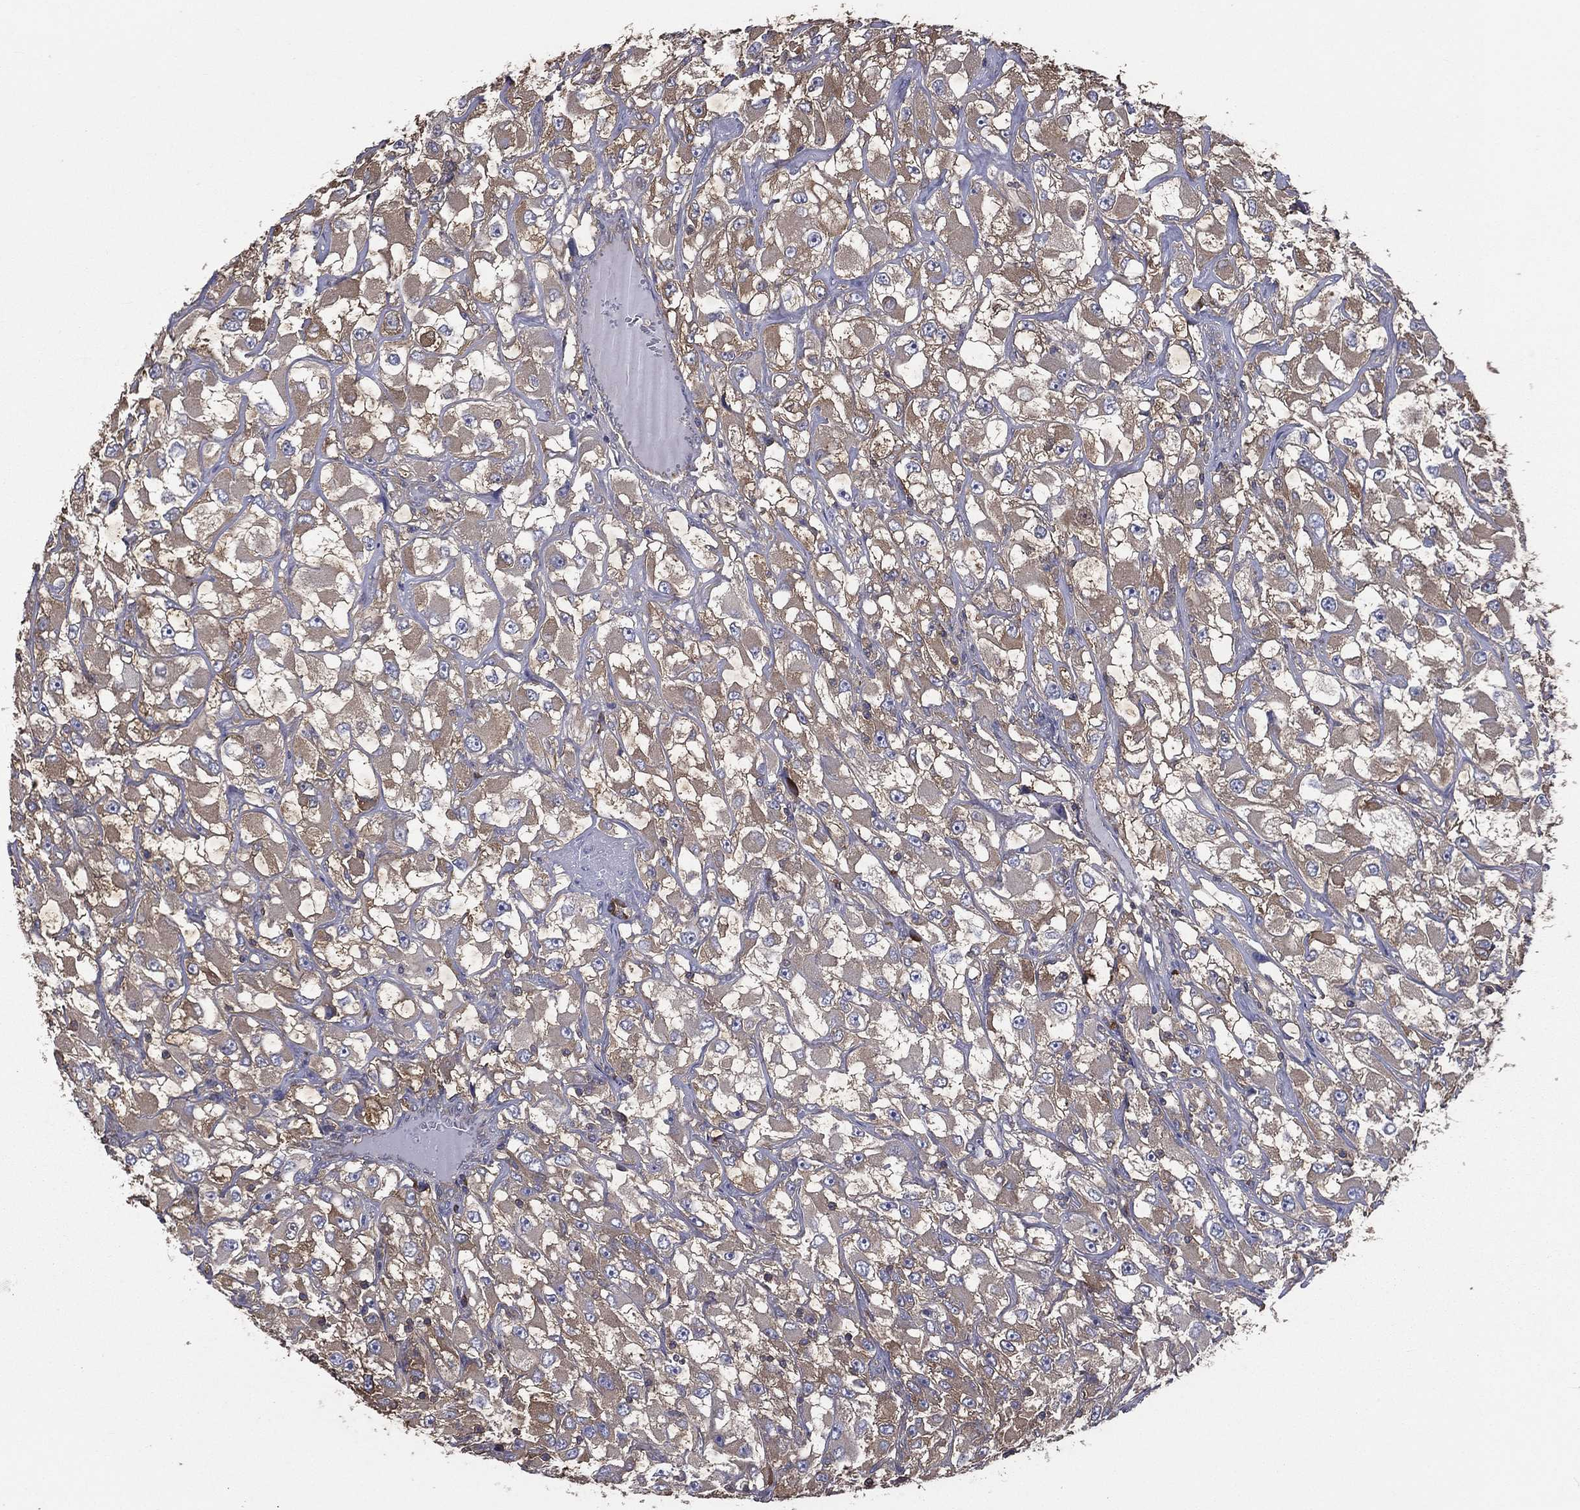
{"staining": {"intensity": "weak", "quantity": ">75%", "location": "cytoplasmic/membranous"}, "tissue": "renal cancer", "cell_type": "Tumor cells", "image_type": "cancer", "snomed": [{"axis": "morphology", "description": "Adenocarcinoma, NOS"}, {"axis": "topography", "description": "Kidney"}], "caption": "Brown immunohistochemical staining in human renal cancer reveals weak cytoplasmic/membranous positivity in about >75% of tumor cells.", "gene": "SARS1", "patient": {"sex": "female", "age": 52}}